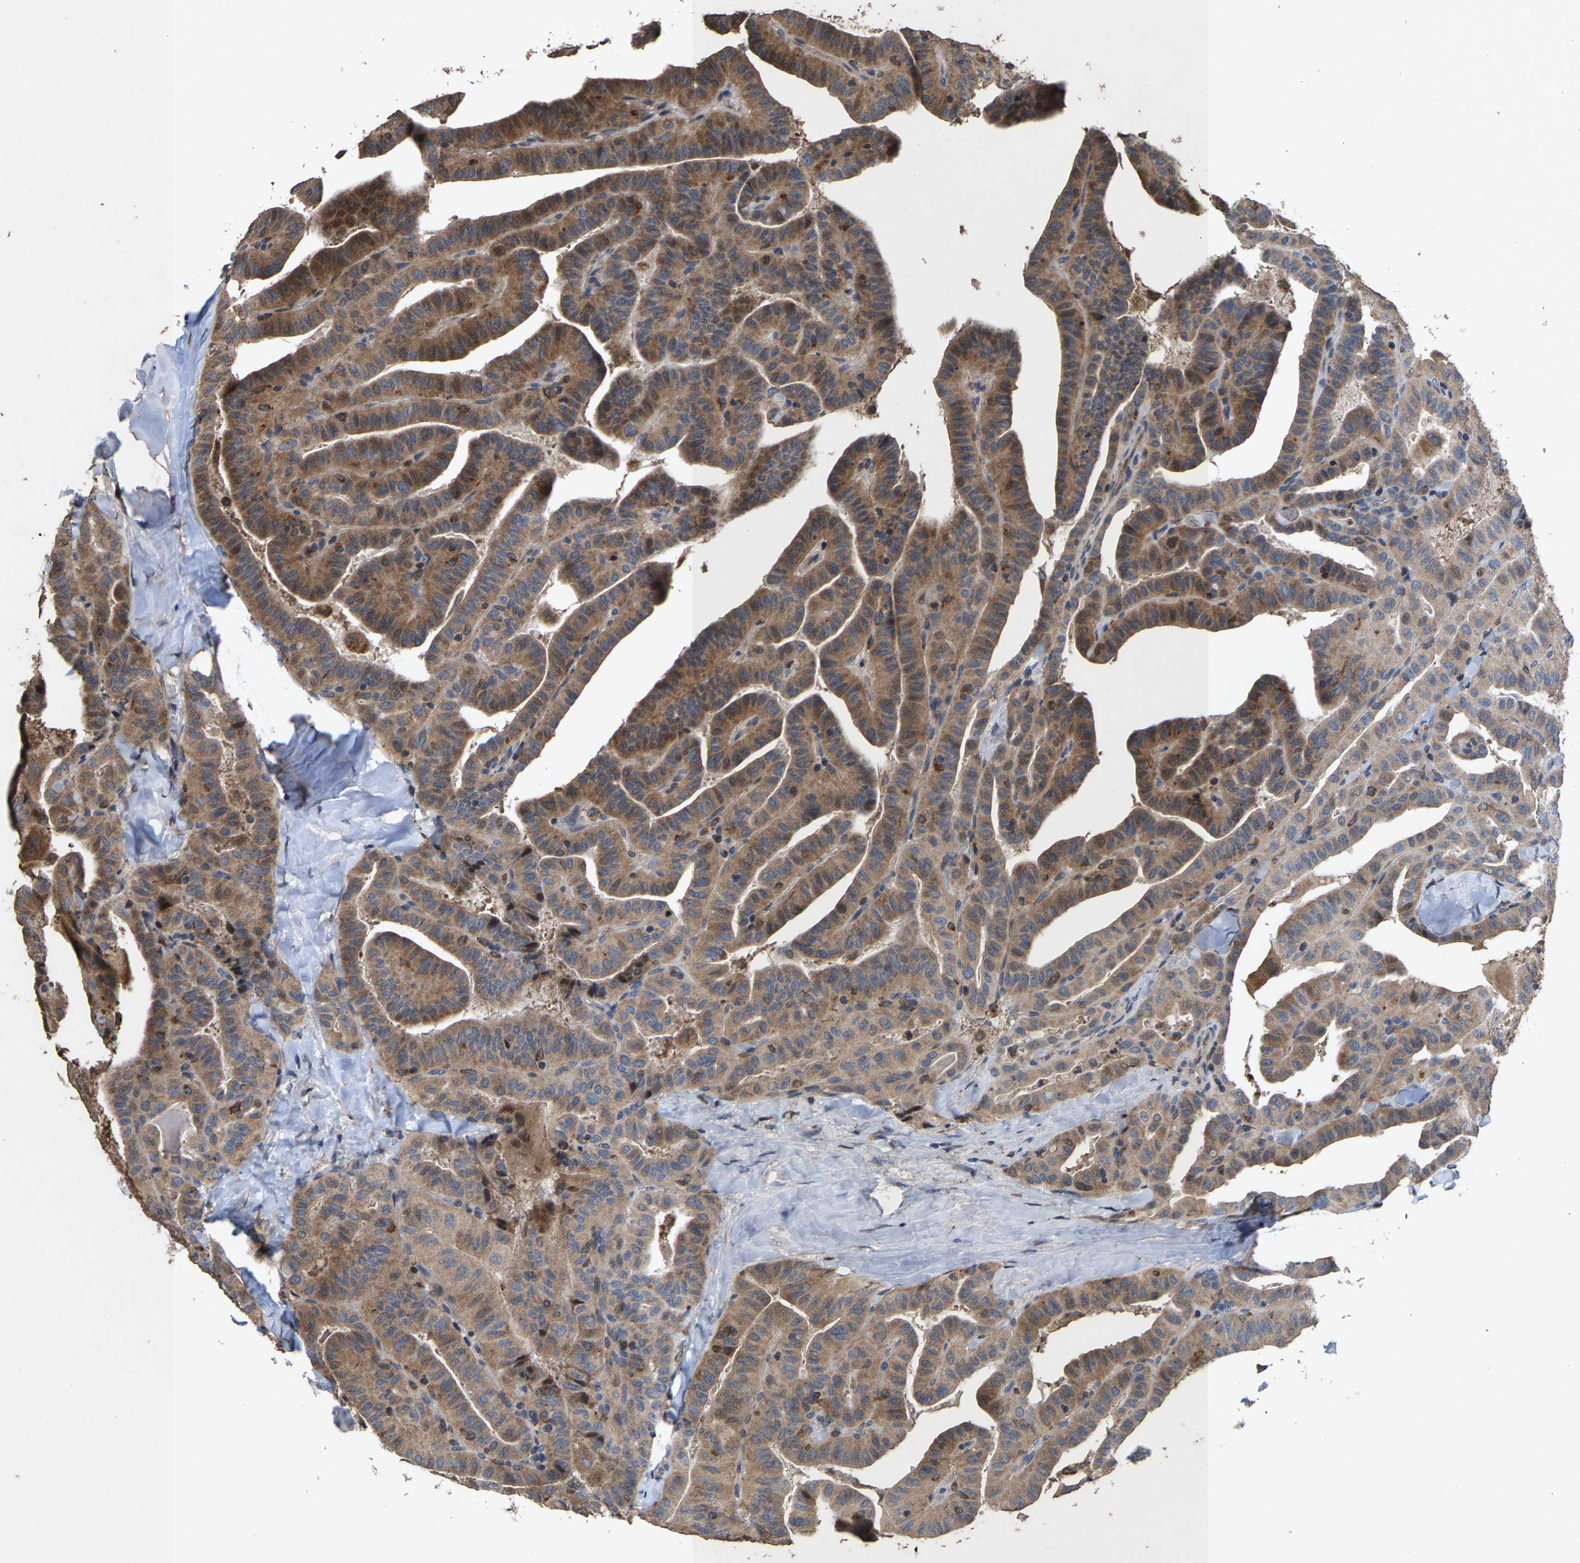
{"staining": {"intensity": "moderate", "quantity": ">75%", "location": "cytoplasmic/membranous"}, "tissue": "thyroid cancer", "cell_type": "Tumor cells", "image_type": "cancer", "snomed": [{"axis": "morphology", "description": "Papillary adenocarcinoma, NOS"}, {"axis": "topography", "description": "Thyroid gland"}], "caption": "Immunohistochemical staining of papillary adenocarcinoma (thyroid) demonstrates medium levels of moderate cytoplasmic/membranous expression in approximately >75% of tumor cells.", "gene": "TDRKH", "patient": {"sex": "male", "age": 77}}